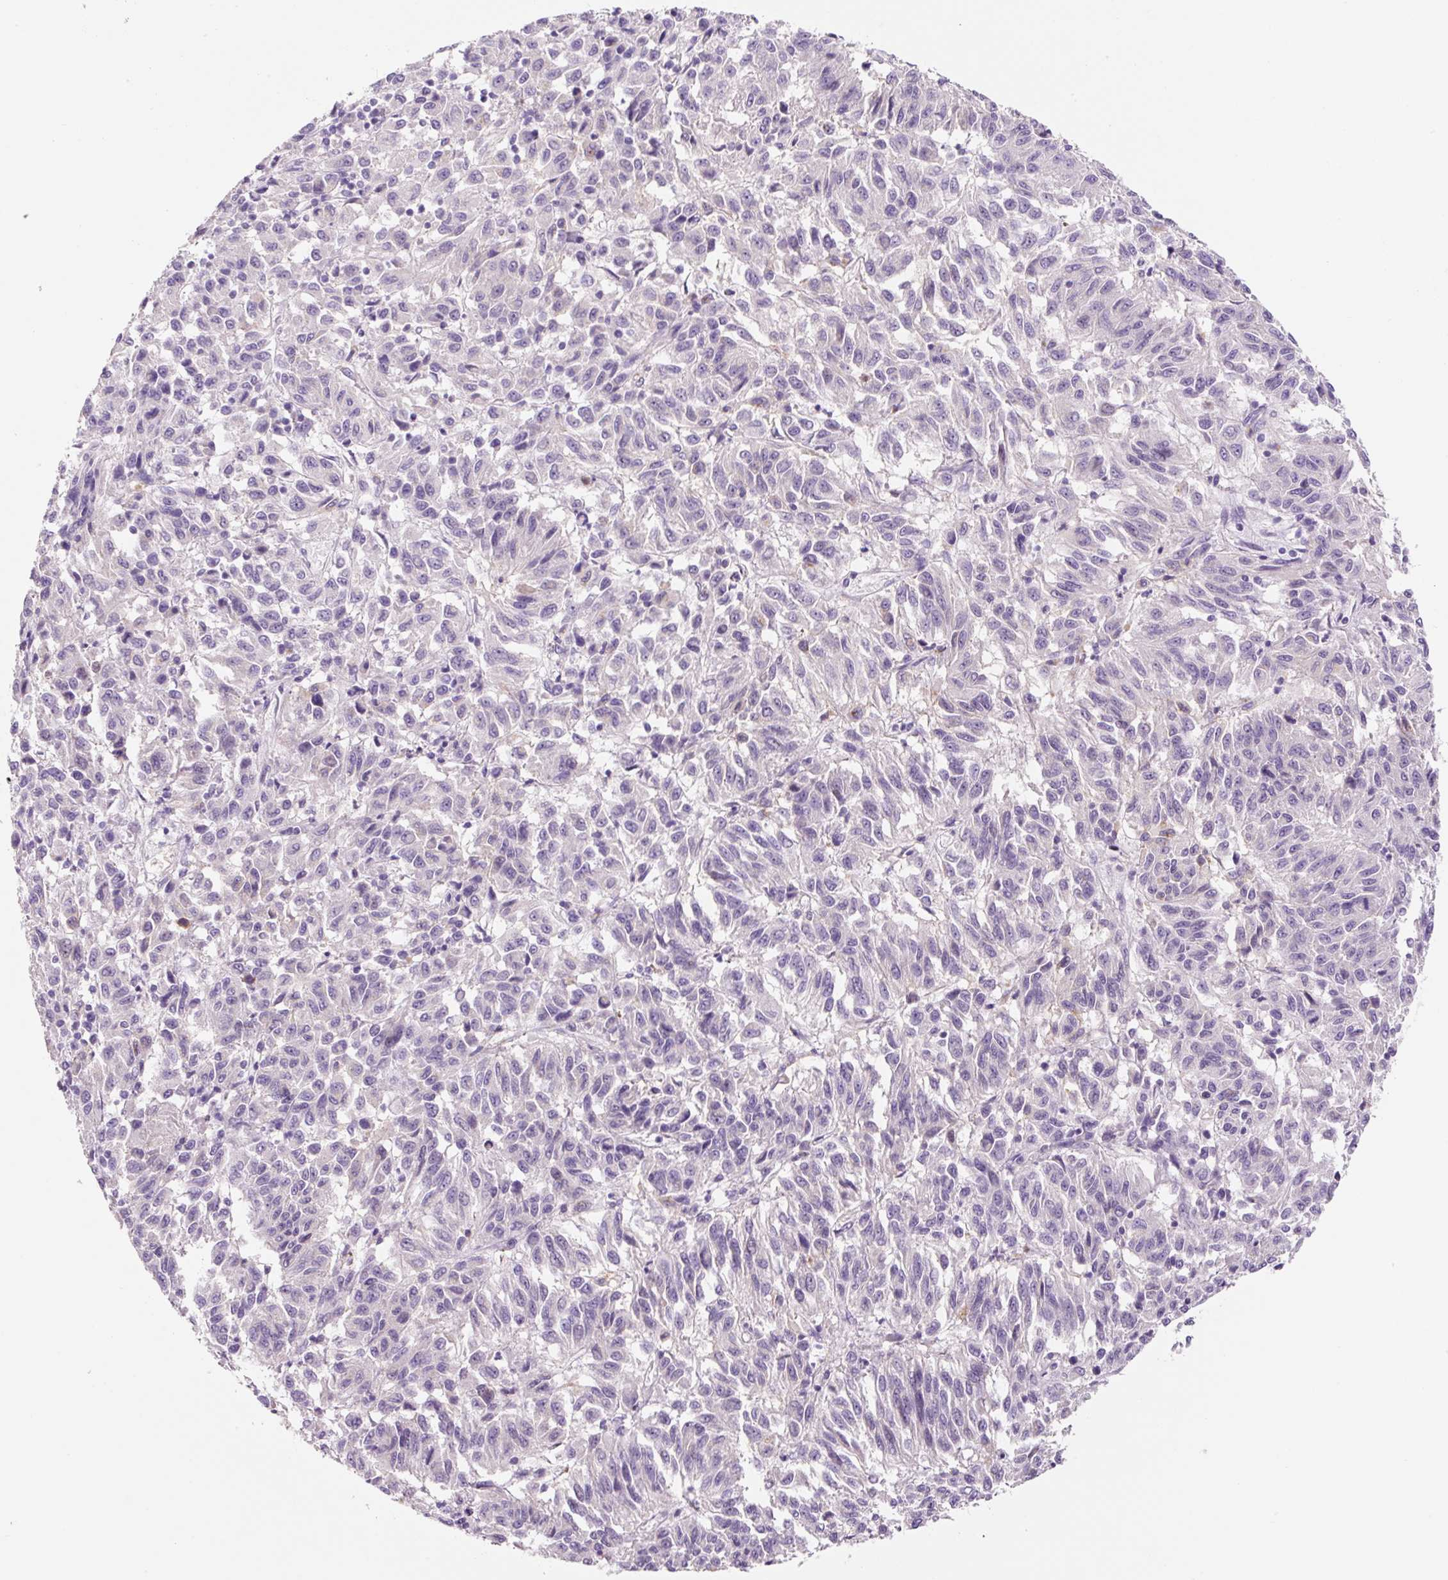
{"staining": {"intensity": "negative", "quantity": "none", "location": "none"}, "tissue": "melanoma", "cell_type": "Tumor cells", "image_type": "cancer", "snomed": [{"axis": "morphology", "description": "Malignant melanoma, Metastatic site"}, {"axis": "topography", "description": "Lung"}], "caption": "Immunohistochemistry (IHC) histopathology image of neoplastic tissue: human melanoma stained with DAB demonstrates no significant protein positivity in tumor cells. The staining was performed using DAB (3,3'-diaminobenzidine) to visualize the protein expression in brown, while the nuclei were stained in blue with hematoxylin (Magnification: 20x).", "gene": "SYP", "patient": {"sex": "male", "age": 64}}